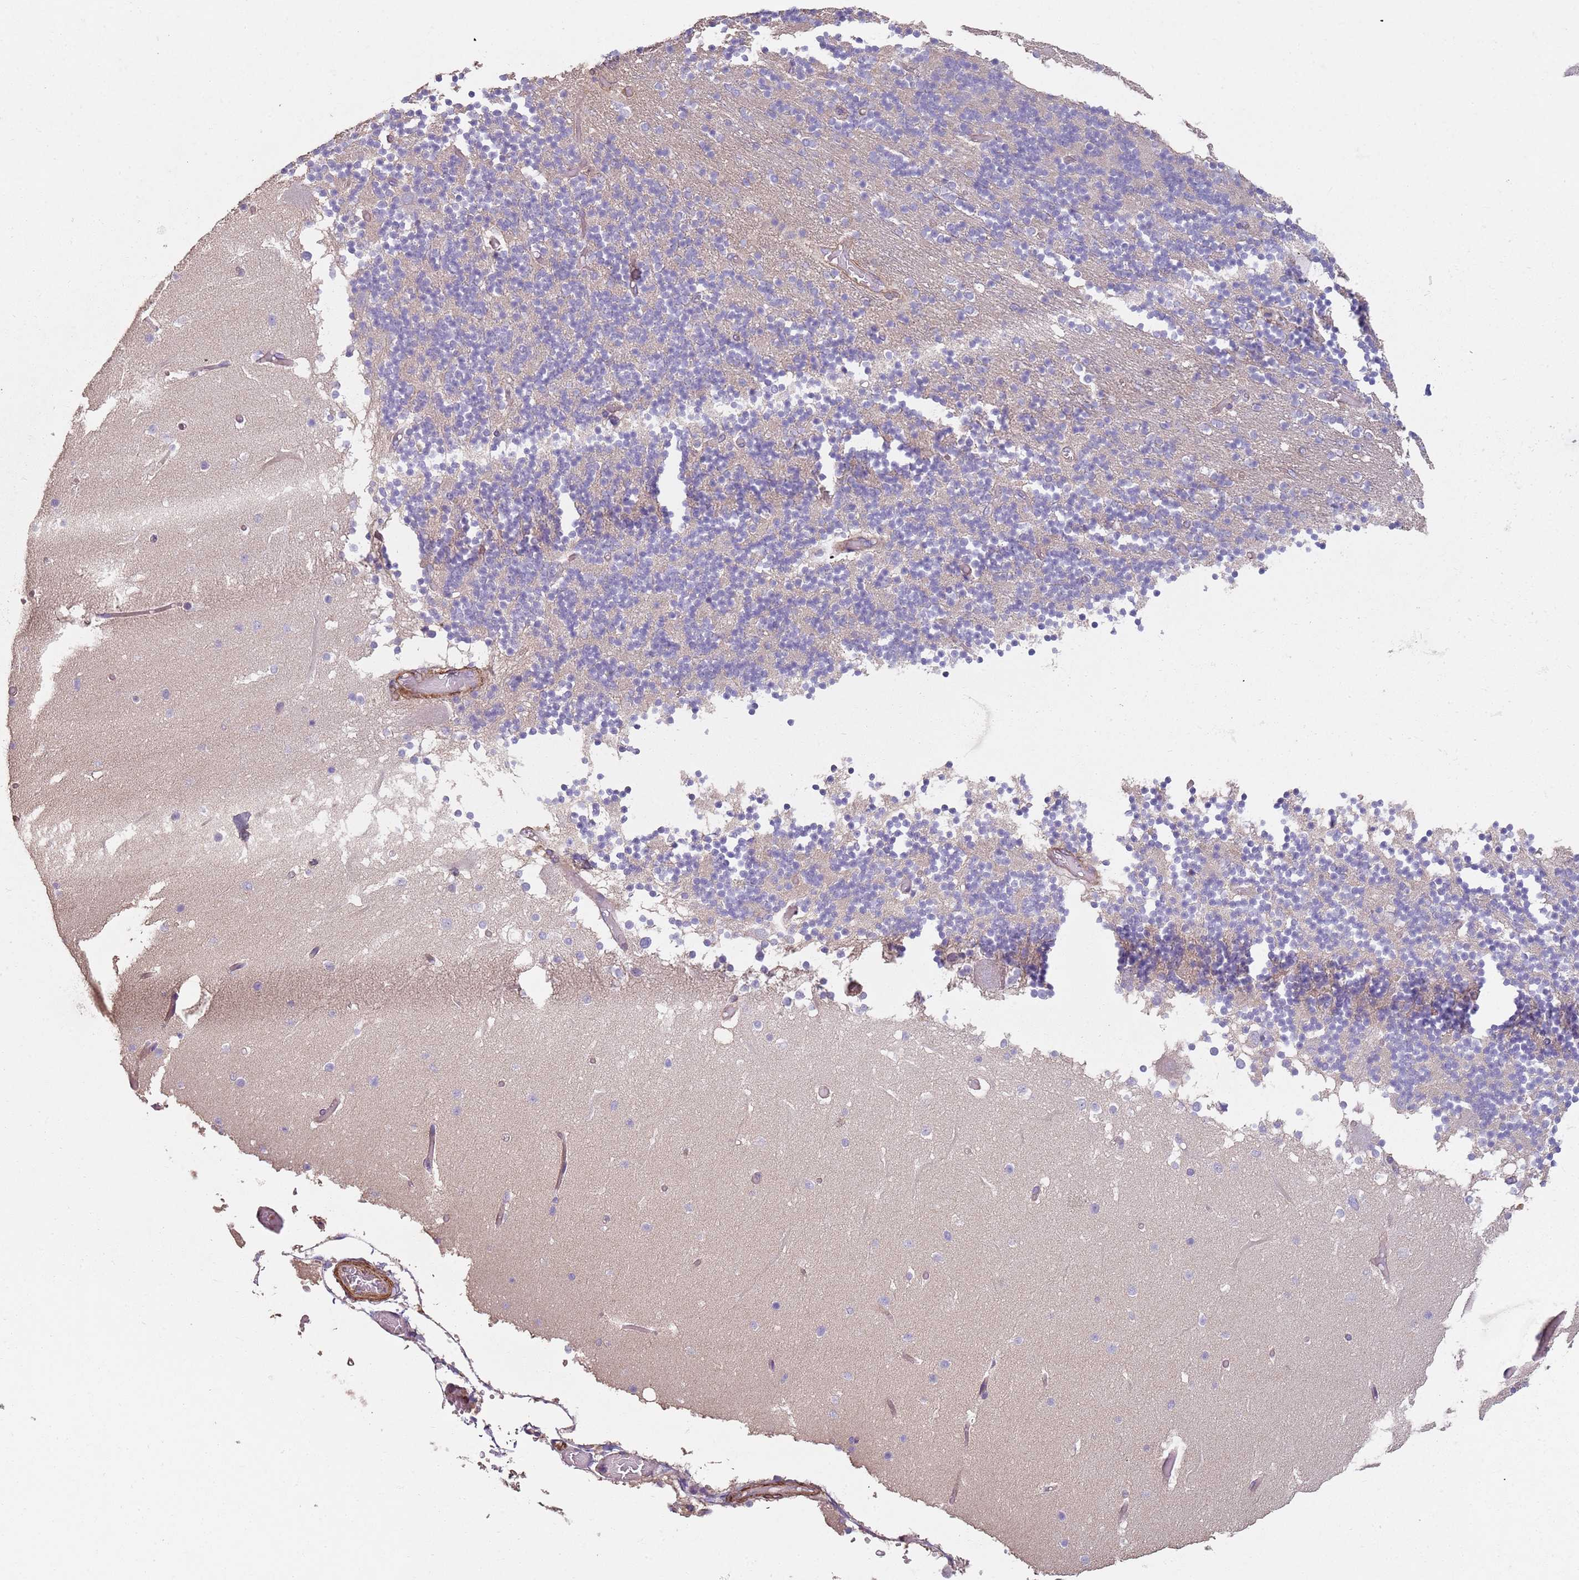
{"staining": {"intensity": "negative", "quantity": "none", "location": "none"}, "tissue": "cerebellum", "cell_type": "Cells in granular layer", "image_type": "normal", "snomed": [{"axis": "morphology", "description": "Normal tissue, NOS"}, {"axis": "topography", "description": "Cerebellum"}], "caption": "Immunohistochemical staining of unremarkable human cerebellum reveals no significant expression in cells in granular layer.", "gene": "PHLPP2", "patient": {"sex": "female", "age": 28}}